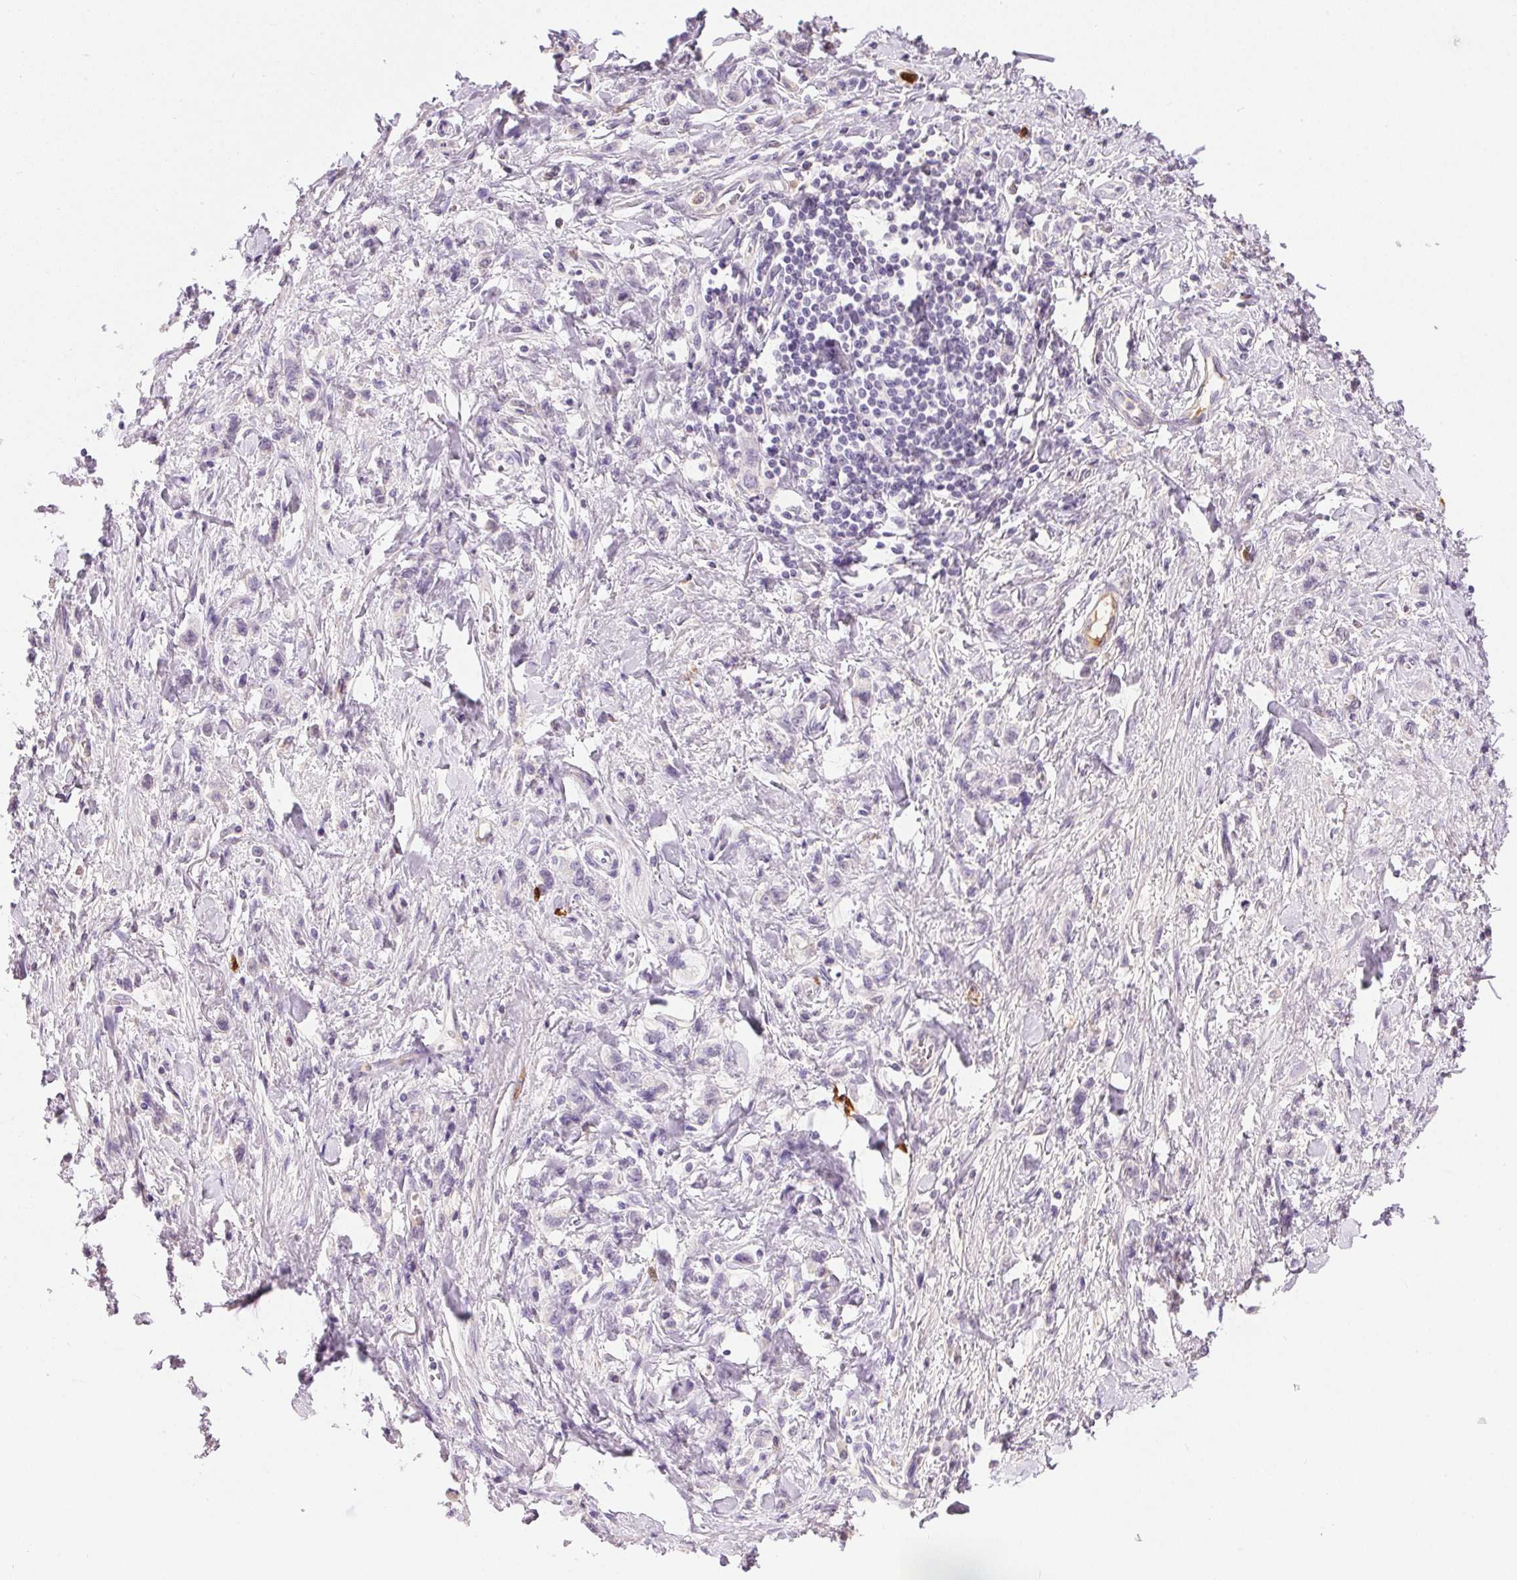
{"staining": {"intensity": "negative", "quantity": "none", "location": "none"}, "tissue": "stomach cancer", "cell_type": "Tumor cells", "image_type": "cancer", "snomed": [{"axis": "morphology", "description": "Adenocarcinoma, NOS"}, {"axis": "topography", "description": "Stomach"}], "caption": "Image shows no protein positivity in tumor cells of stomach cancer tissue. Nuclei are stained in blue.", "gene": "ORM1", "patient": {"sex": "male", "age": 77}}